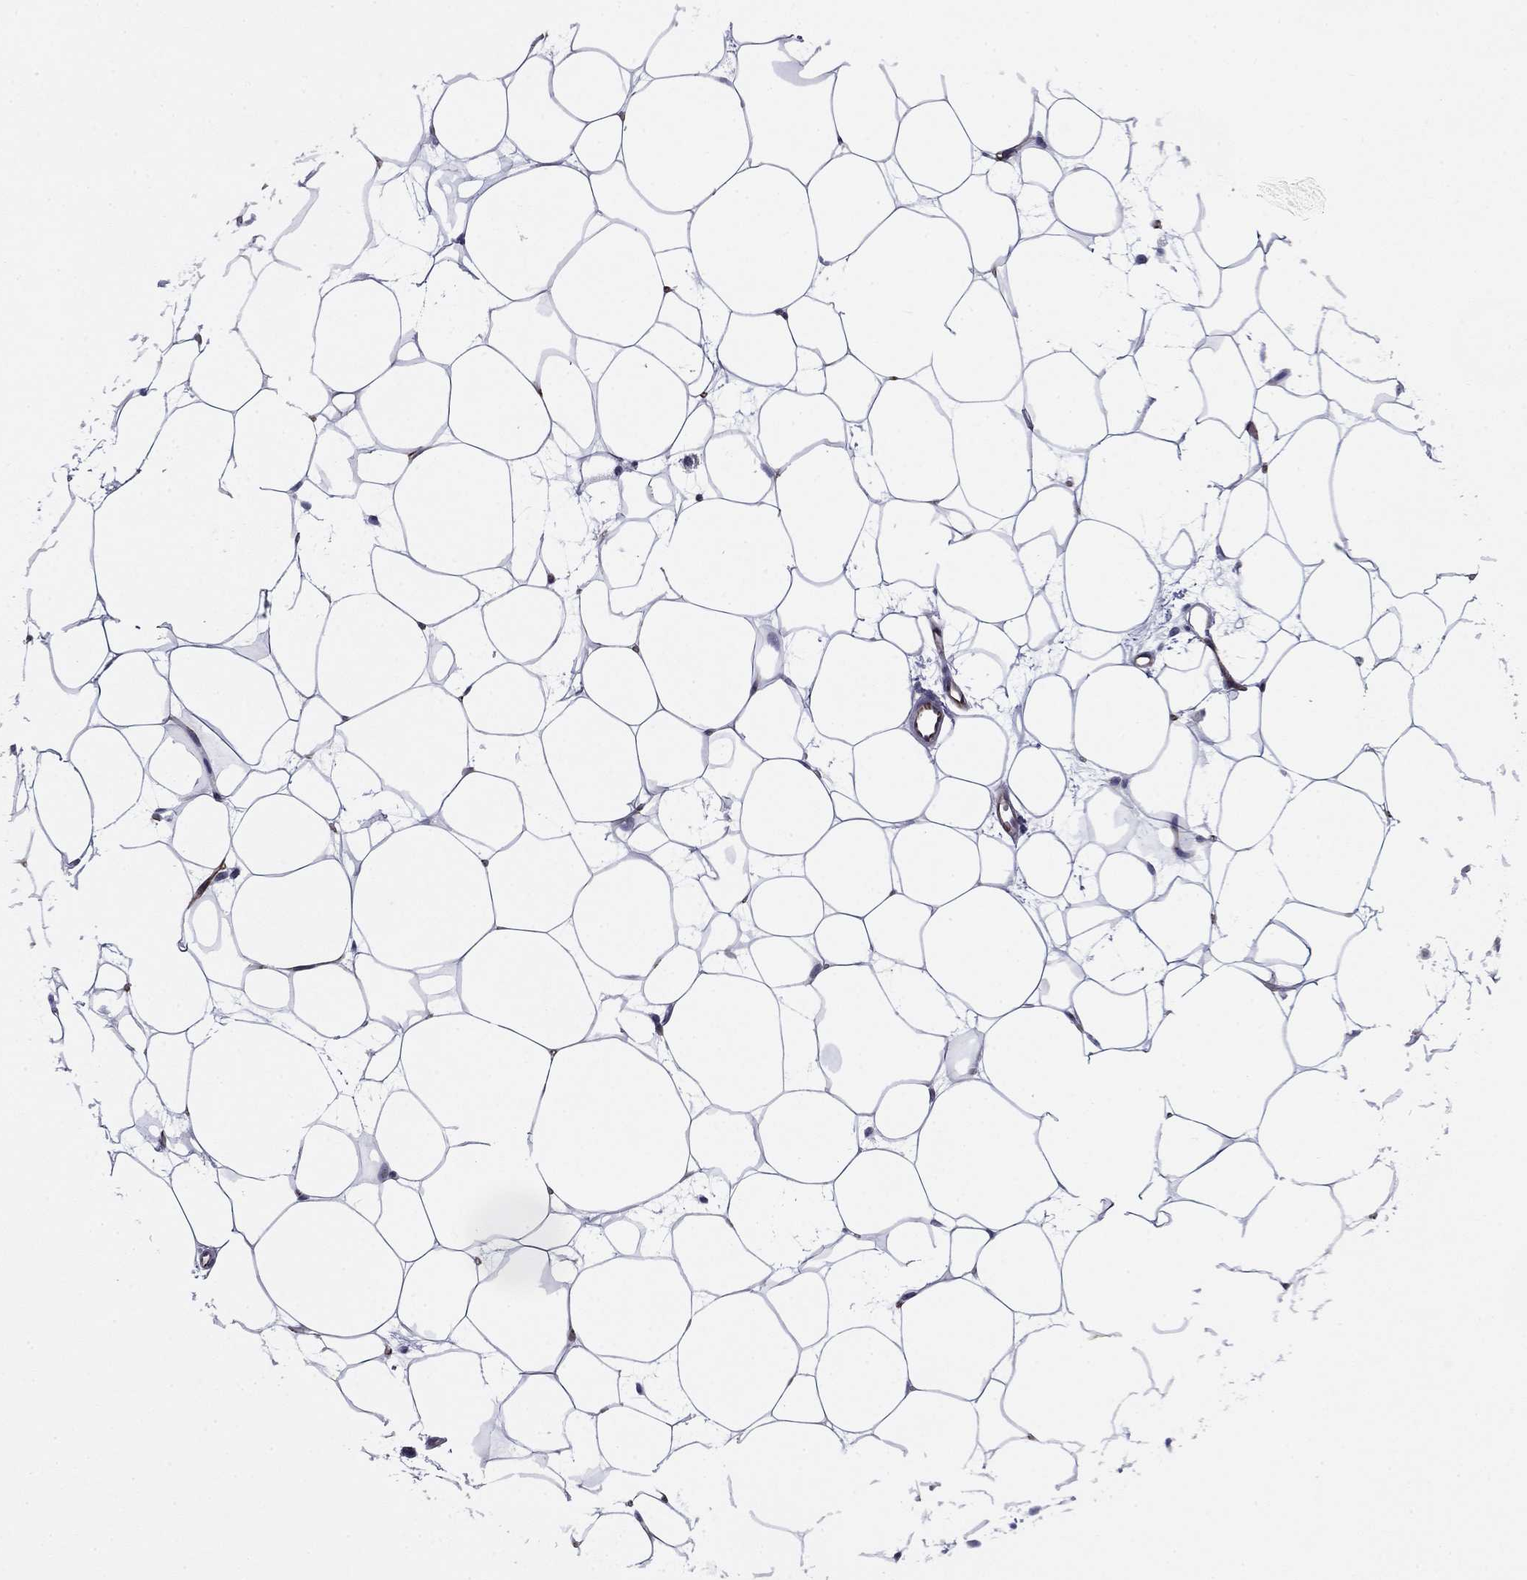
{"staining": {"intensity": "negative", "quantity": "none", "location": "none"}, "tissue": "breast", "cell_type": "Adipocytes", "image_type": "normal", "snomed": [{"axis": "morphology", "description": "Normal tissue, NOS"}, {"axis": "topography", "description": "Breast"}], "caption": "Image shows no significant protein positivity in adipocytes of benign breast. The staining was performed using DAB to visualize the protein expression in brown, while the nuclei were stained in blue with hematoxylin (Magnification: 20x).", "gene": "ANKS4B", "patient": {"sex": "female", "age": 37}}